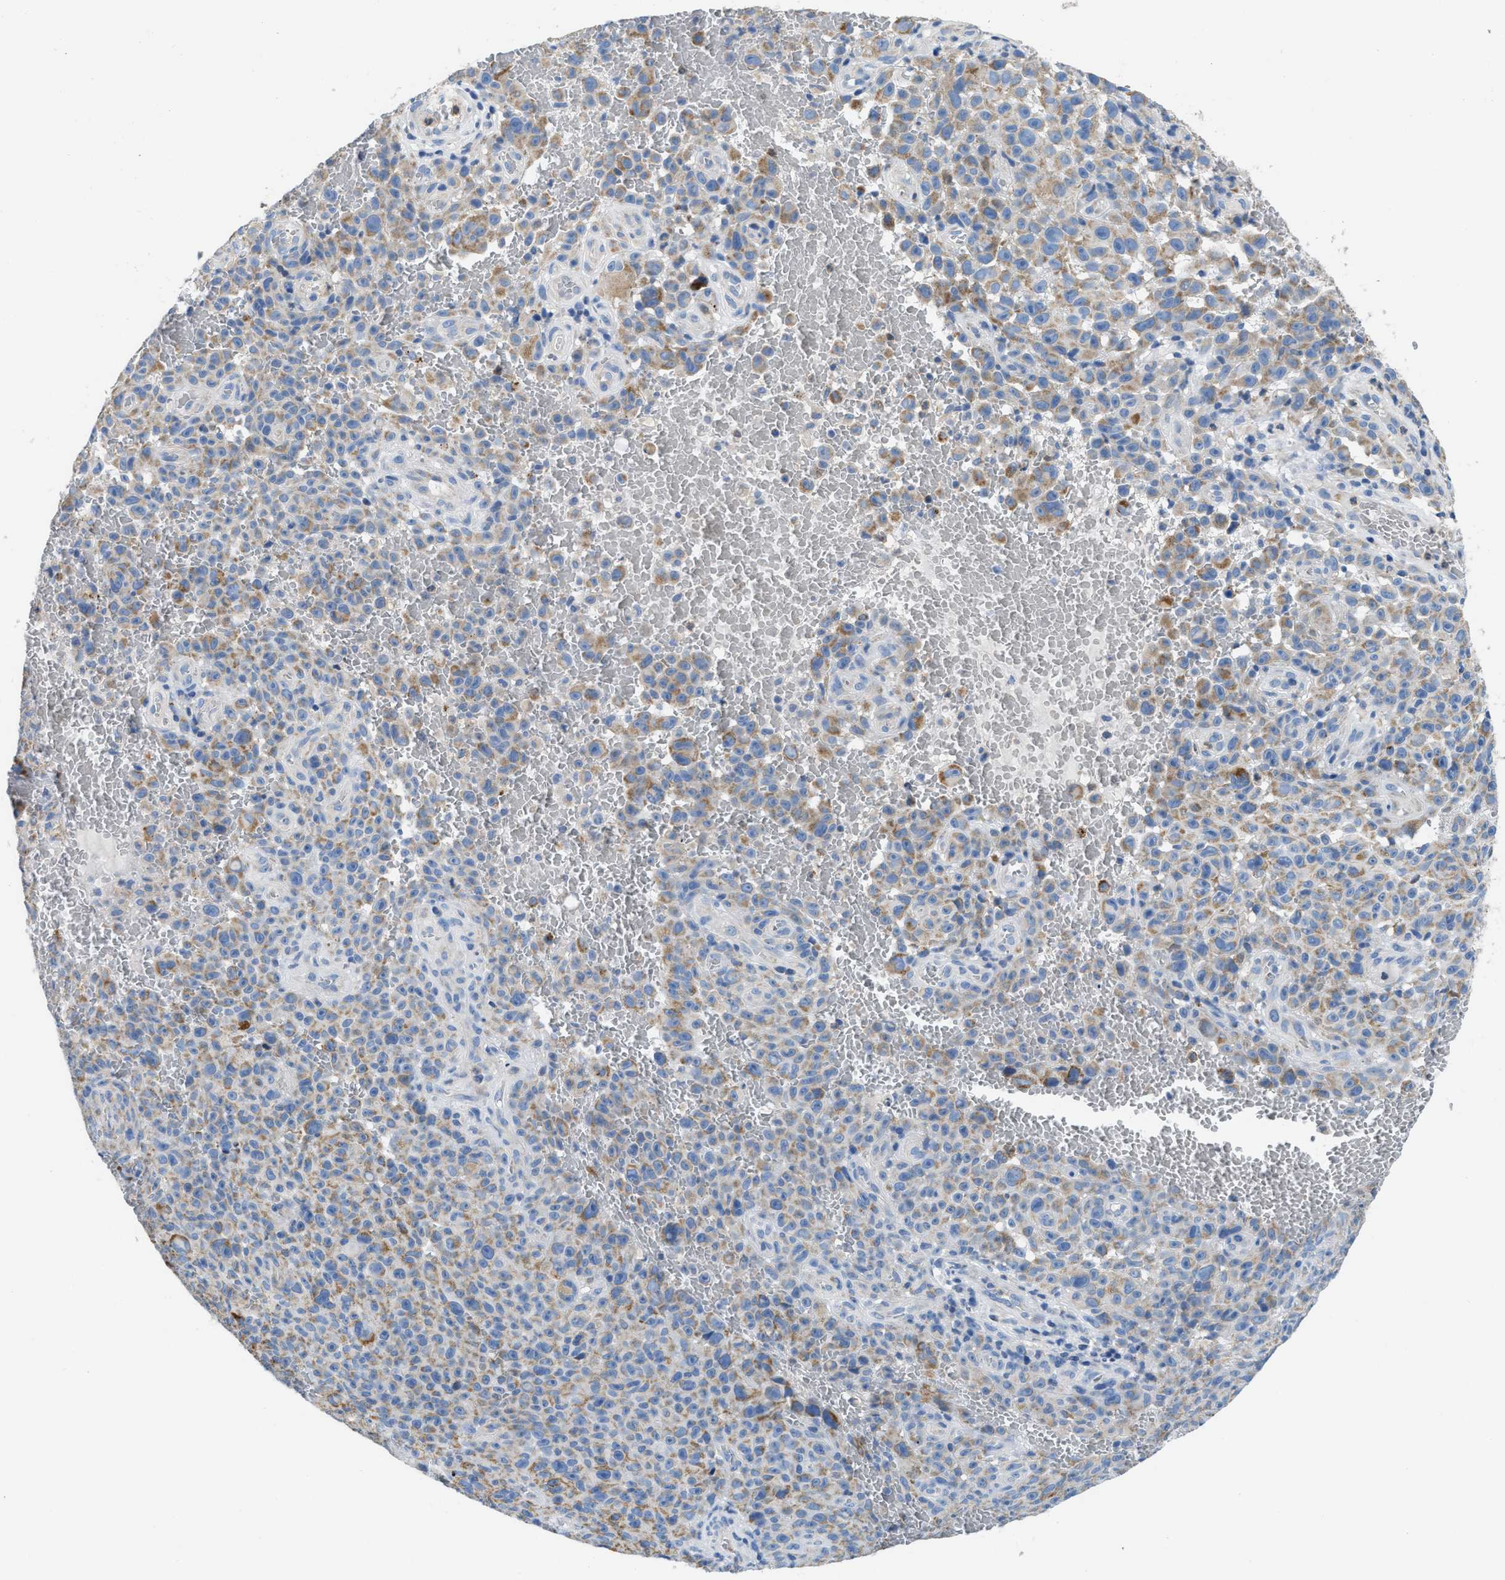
{"staining": {"intensity": "weak", "quantity": ">75%", "location": "cytoplasmic/membranous"}, "tissue": "melanoma", "cell_type": "Tumor cells", "image_type": "cancer", "snomed": [{"axis": "morphology", "description": "Malignant melanoma, NOS"}, {"axis": "topography", "description": "Skin"}], "caption": "Immunohistochemical staining of melanoma demonstrates weak cytoplasmic/membranous protein staining in about >75% of tumor cells.", "gene": "SLC25A13", "patient": {"sex": "female", "age": 82}}